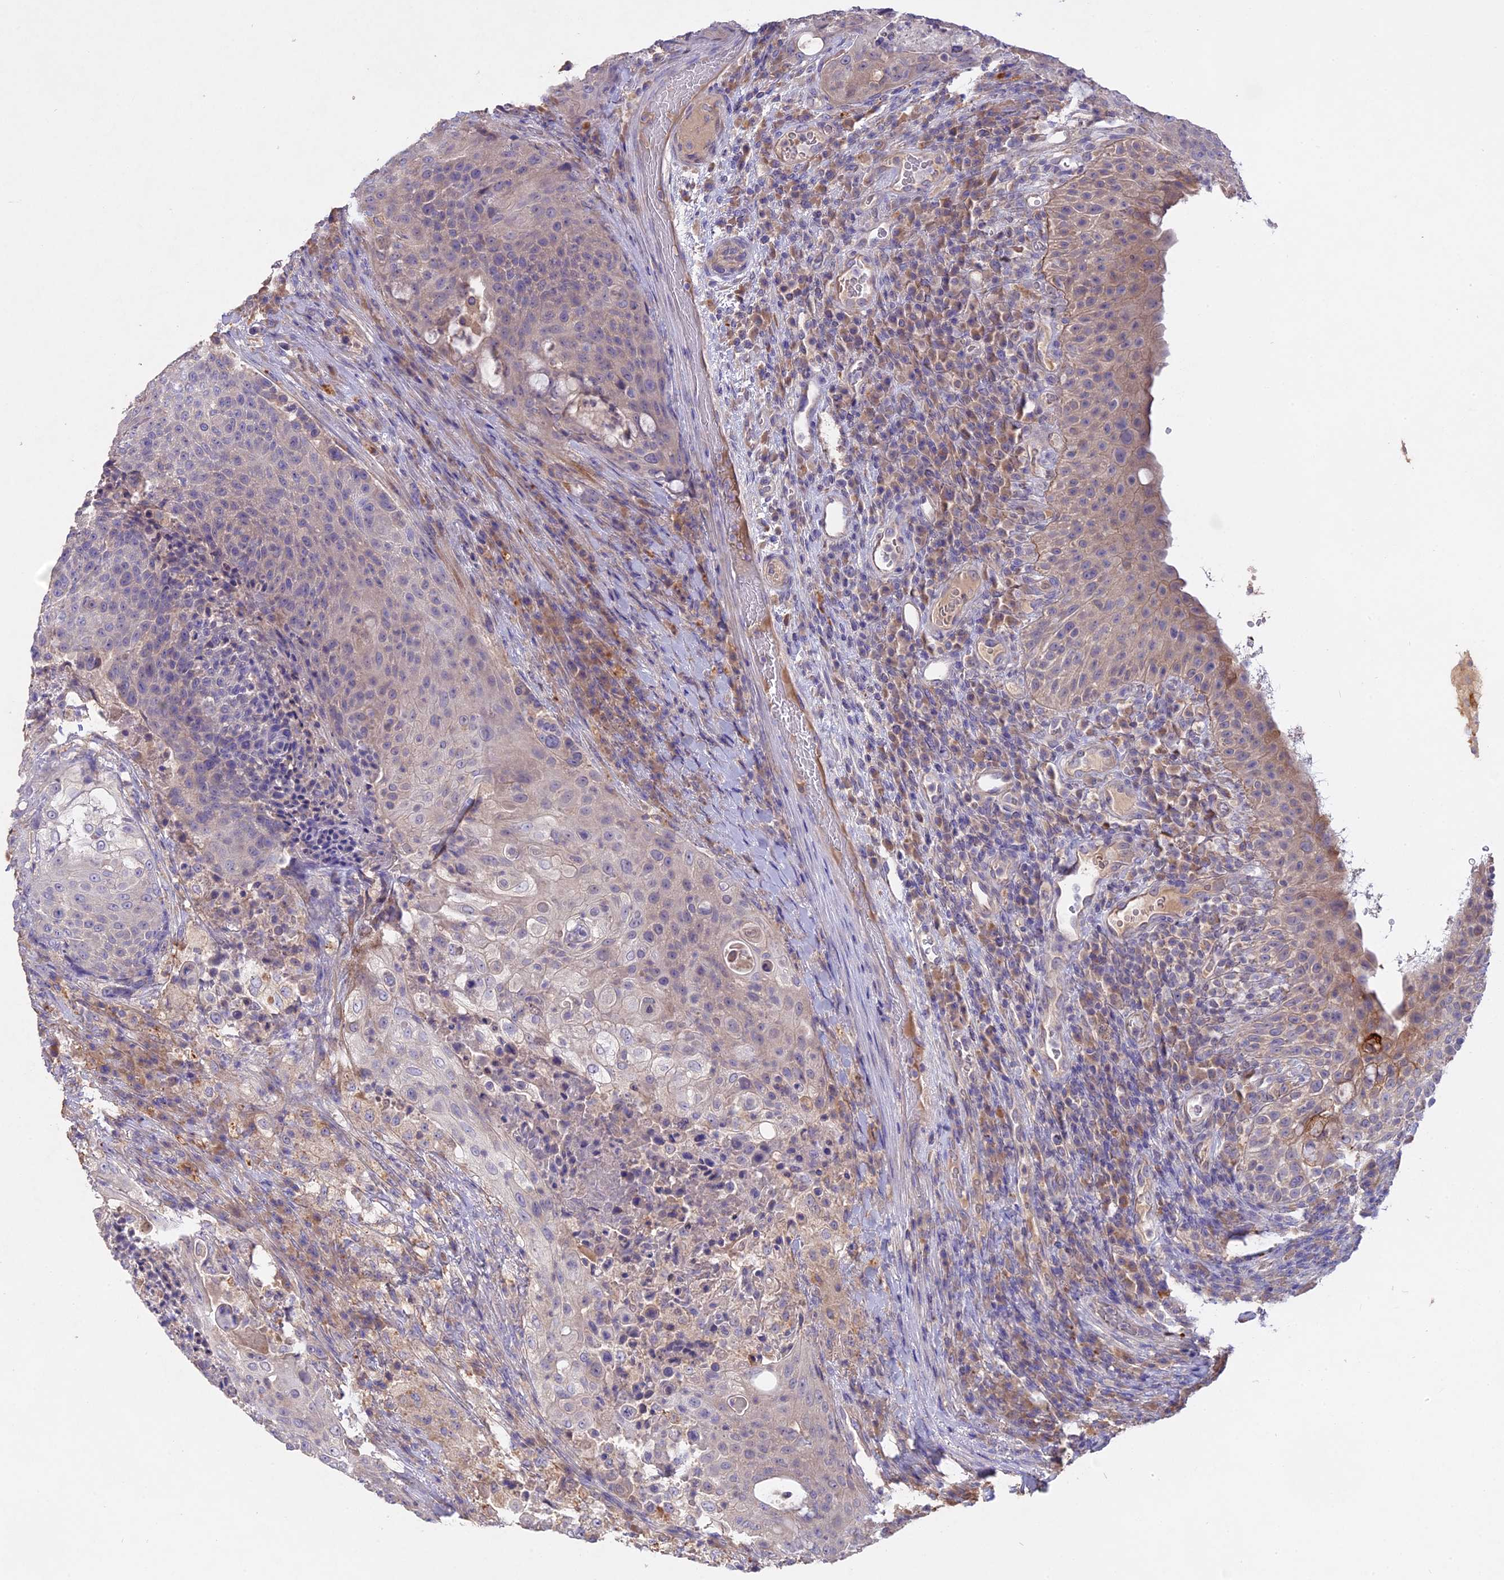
{"staining": {"intensity": "weak", "quantity": "<25%", "location": "cytoplasmic/membranous"}, "tissue": "urothelial cancer", "cell_type": "Tumor cells", "image_type": "cancer", "snomed": [{"axis": "morphology", "description": "Urothelial carcinoma, High grade"}, {"axis": "topography", "description": "Urinary bladder"}], "caption": "Tumor cells are negative for brown protein staining in high-grade urothelial carcinoma. (DAB immunohistochemistry (IHC) with hematoxylin counter stain).", "gene": "SLC26A4", "patient": {"sex": "female", "age": 63}}